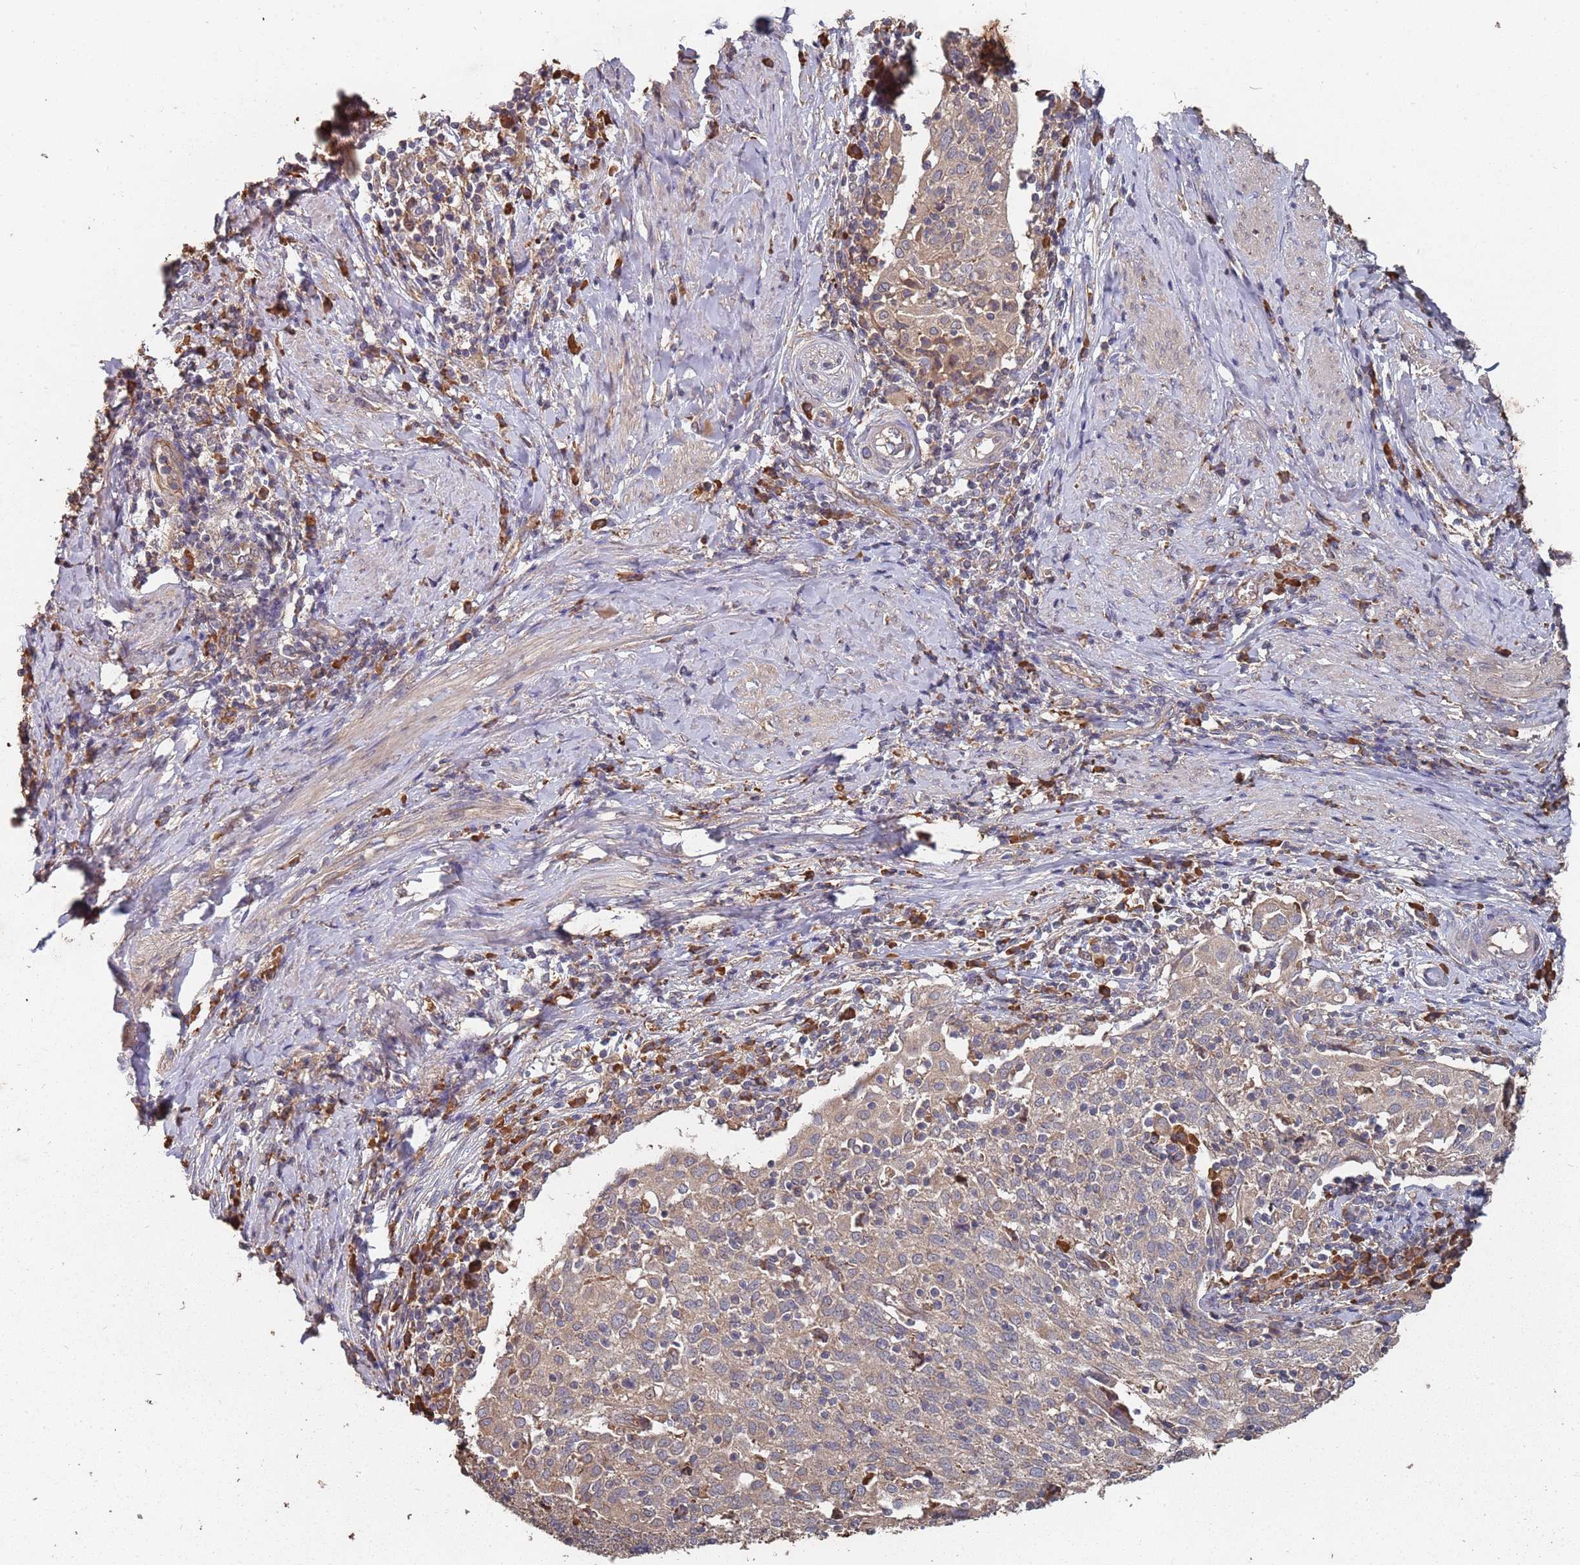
{"staining": {"intensity": "weak", "quantity": ">75%", "location": "cytoplasmic/membranous"}, "tissue": "cervical cancer", "cell_type": "Tumor cells", "image_type": "cancer", "snomed": [{"axis": "morphology", "description": "Squamous cell carcinoma, NOS"}, {"axis": "topography", "description": "Cervix"}], "caption": "Brown immunohistochemical staining in human cervical squamous cell carcinoma demonstrates weak cytoplasmic/membranous expression in approximately >75% of tumor cells.", "gene": "ATG5", "patient": {"sex": "female", "age": 52}}